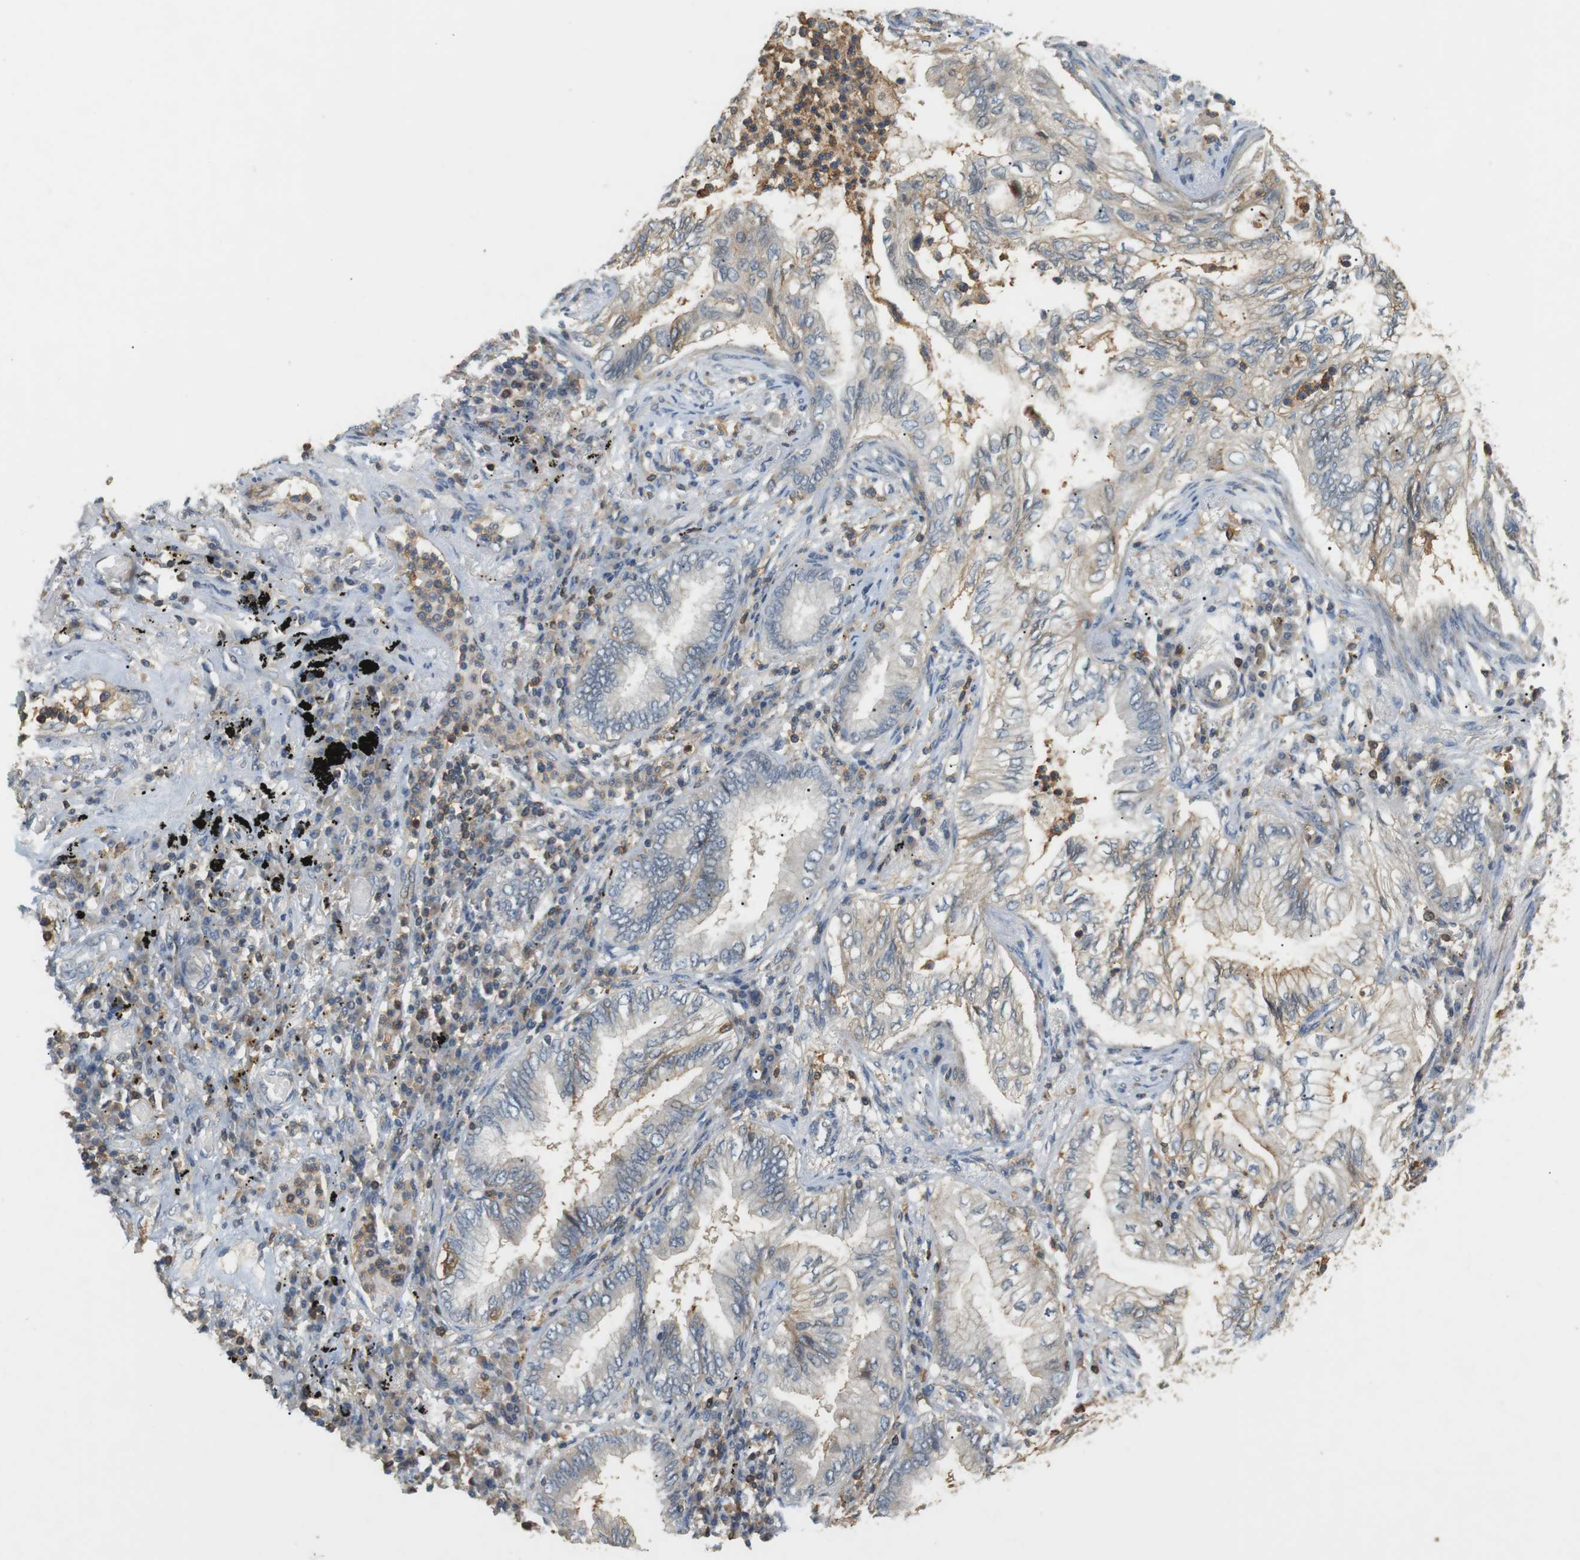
{"staining": {"intensity": "weak", "quantity": "25%-75%", "location": "cytoplasmic/membranous"}, "tissue": "lung cancer", "cell_type": "Tumor cells", "image_type": "cancer", "snomed": [{"axis": "morphology", "description": "Normal tissue, NOS"}, {"axis": "morphology", "description": "Adenocarcinoma, NOS"}, {"axis": "topography", "description": "Bronchus"}, {"axis": "topography", "description": "Lung"}], "caption": "About 25%-75% of tumor cells in lung cancer (adenocarcinoma) show weak cytoplasmic/membranous protein positivity as visualized by brown immunohistochemical staining.", "gene": "P2RY1", "patient": {"sex": "female", "age": 70}}